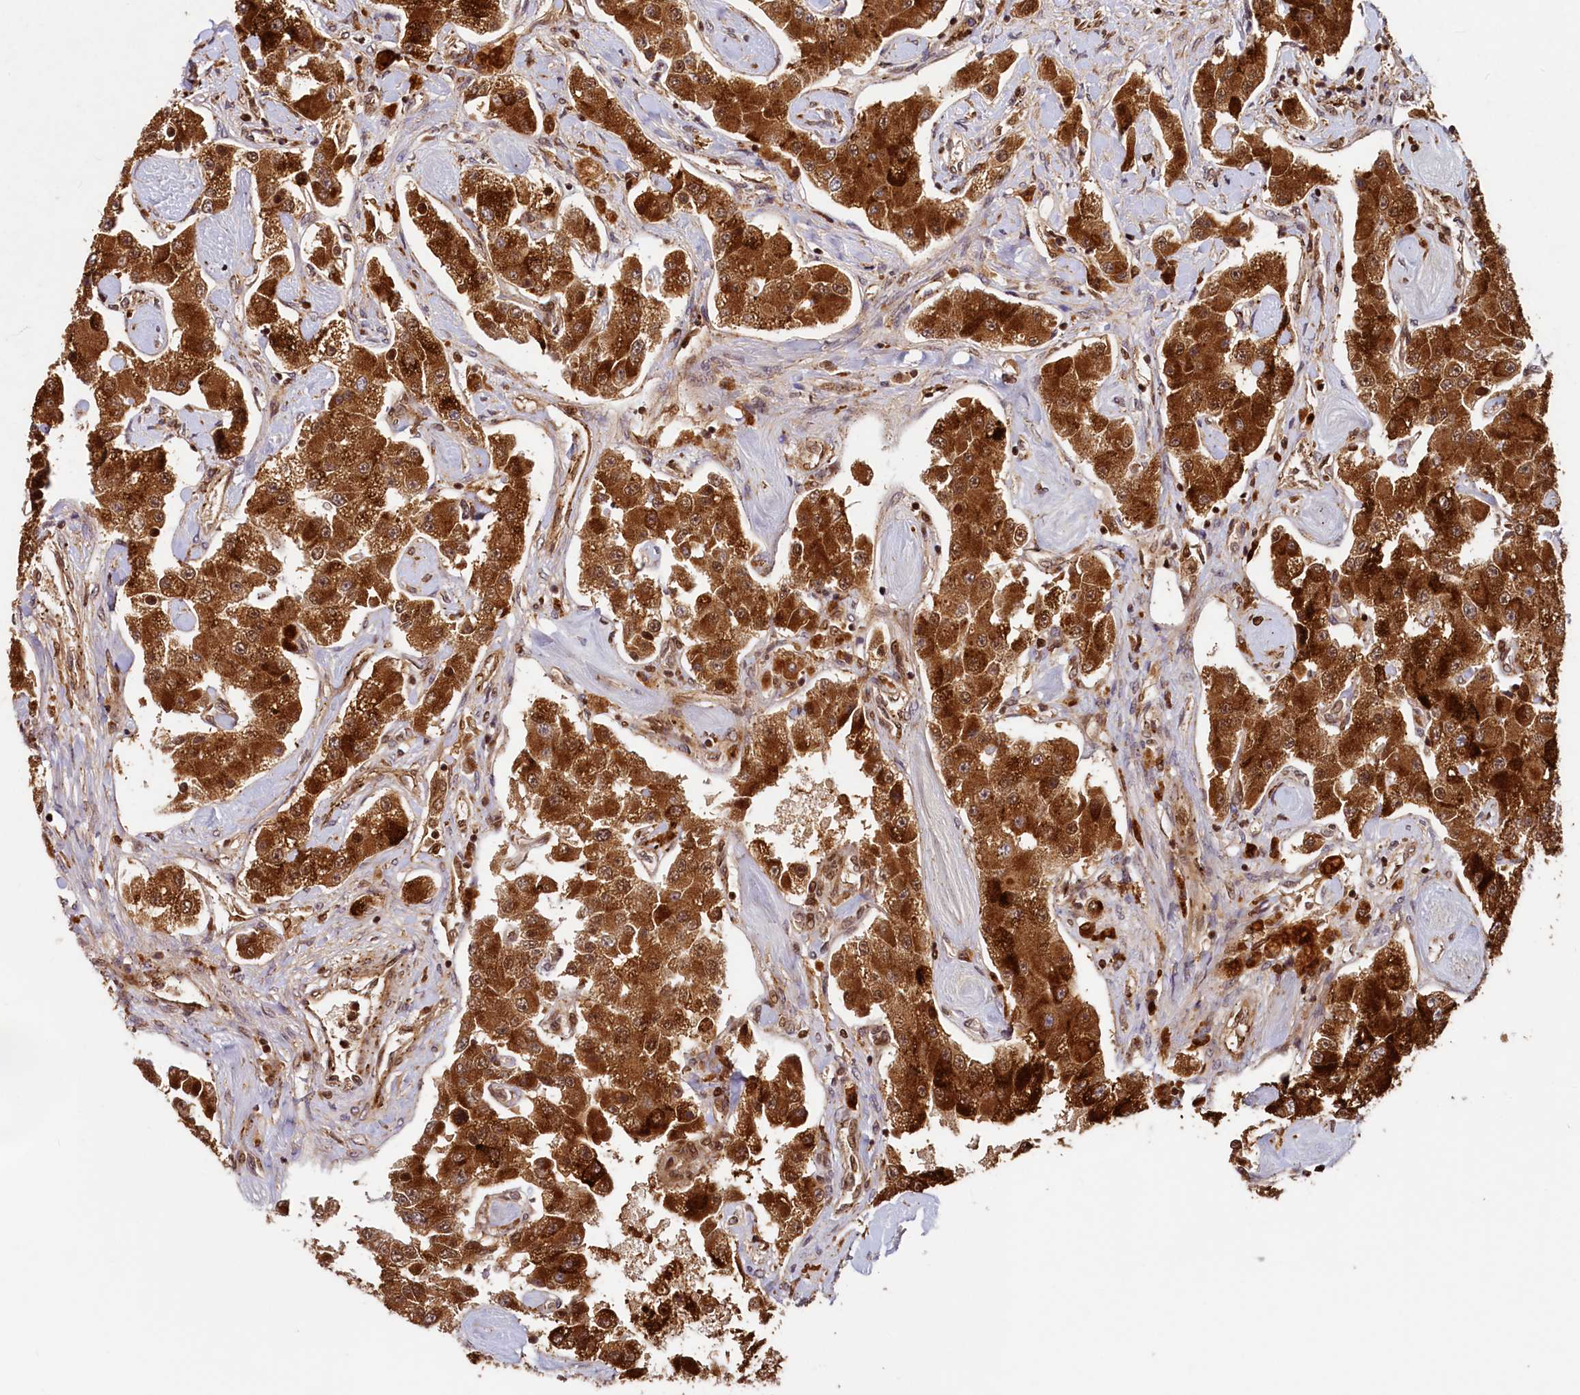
{"staining": {"intensity": "strong", "quantity": ">75%", "location": "cytoplasmic/membranous,nuclear"}, "tissue": "carcinoid", "cell_type": "Tumor cells", "image_type": "cancer", "snomed": [{"axis": "morphology", "description": "Carcinoid, malignant, NOS"}, {"axis": "topography", "description": "Pancreas"}], "caption": "IHC histopathology image of neoplastic tissue: carcinoid (malignant) stained using immunohistochemistry (IHC) shows high levels of strong protein expression localized specifically in the cytoplasmic/membranous and nuclear of tumor cells, appearing as a cytoplasmic/membranous and nuclear brown color.", "gene": "TRIM23", "patient": {"sex": "male", "age": 41}}